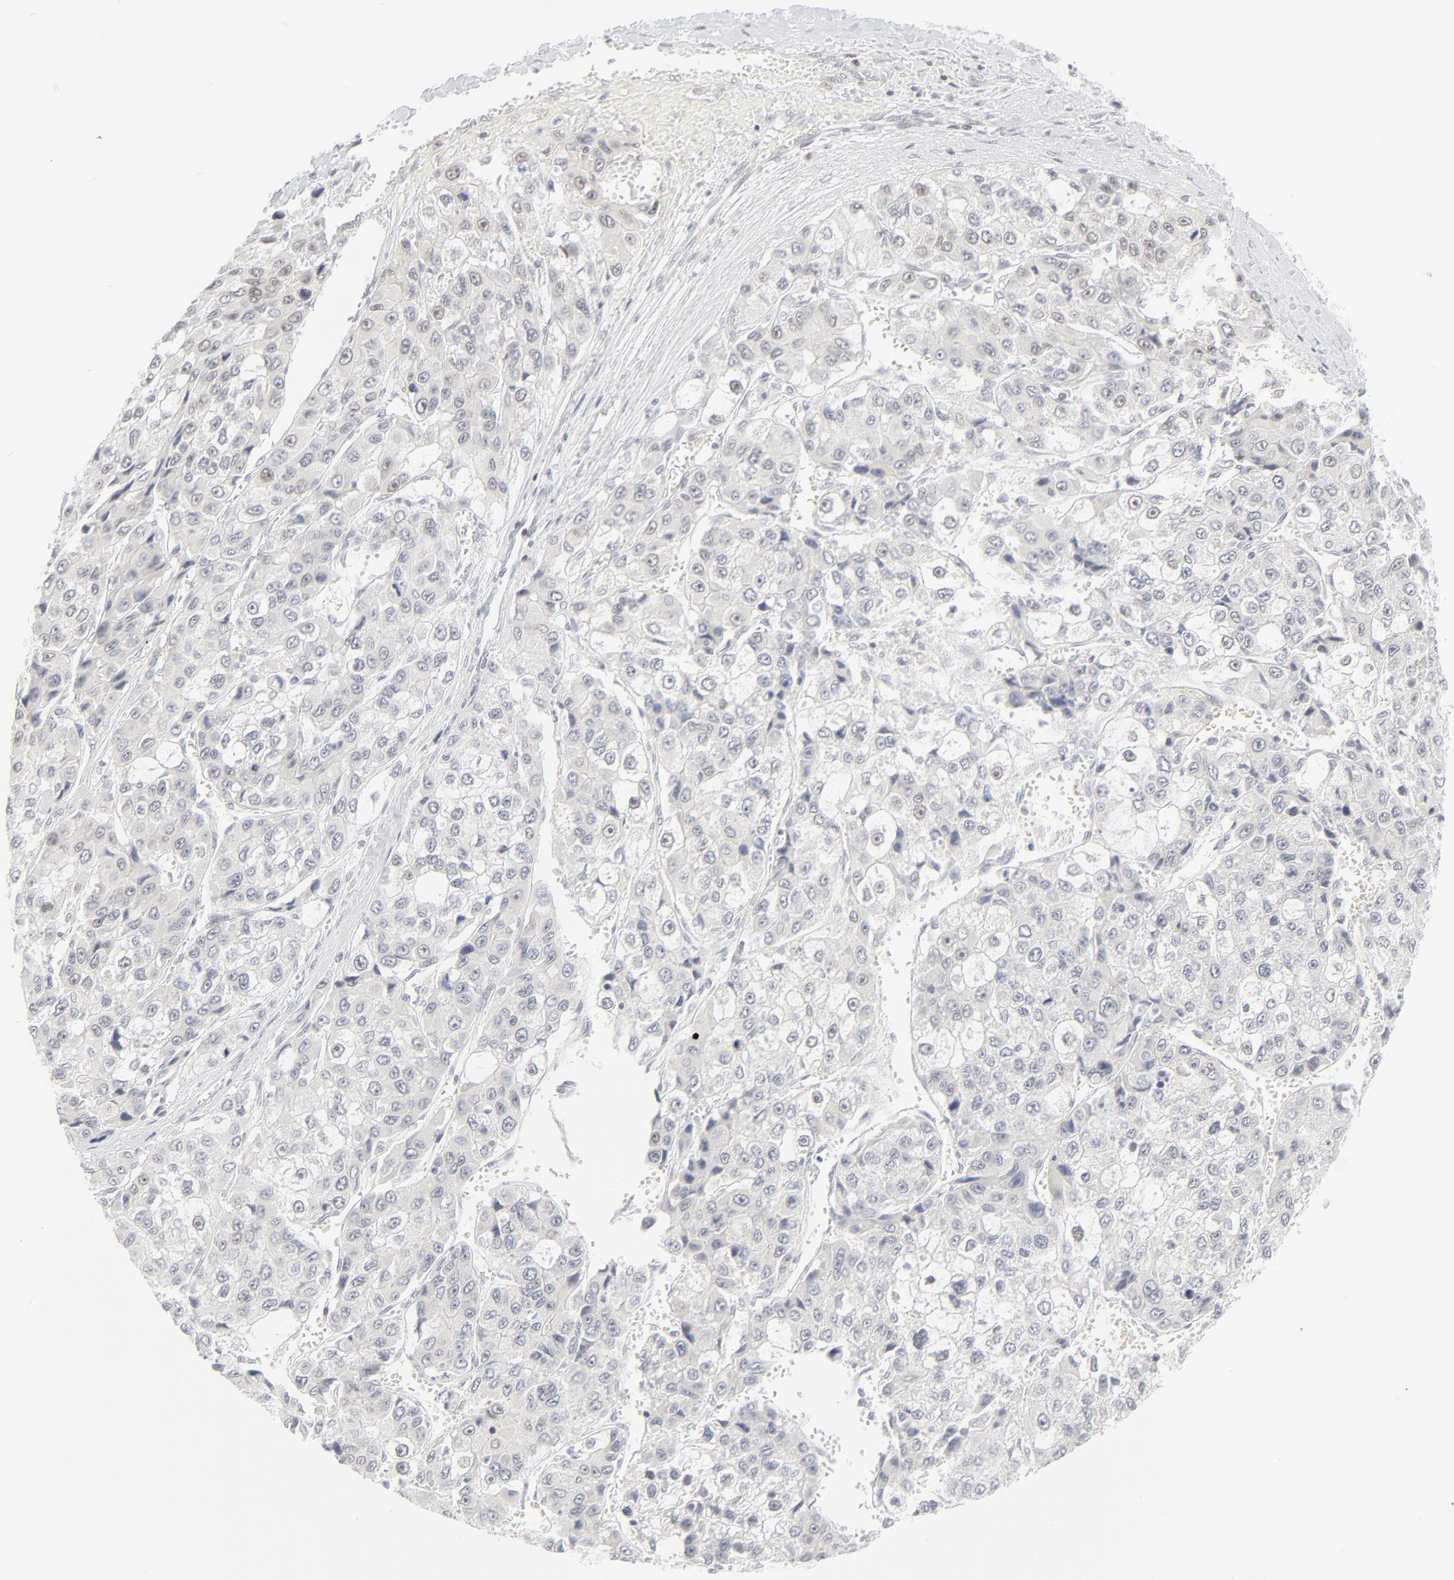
{"staining": {"intensity": "negative", "quantity": "none", "location": "none"}, "tissue": "liver cancer", "cell_type": "Tumor cells", "image_type": "cancer", "snomed": [{"axis": "morphology", "description": "Carcinoma, Hepatocellular, NOS"}, {"axis": "topography", "description": "Liver"}], "caption": "Liver cancer stained for a protein using immunohistochemistry (IHC) demonstrates no expression tumor cells.", "gene": "PRKCB", "patient": {"sex": "female", "age": 66}}